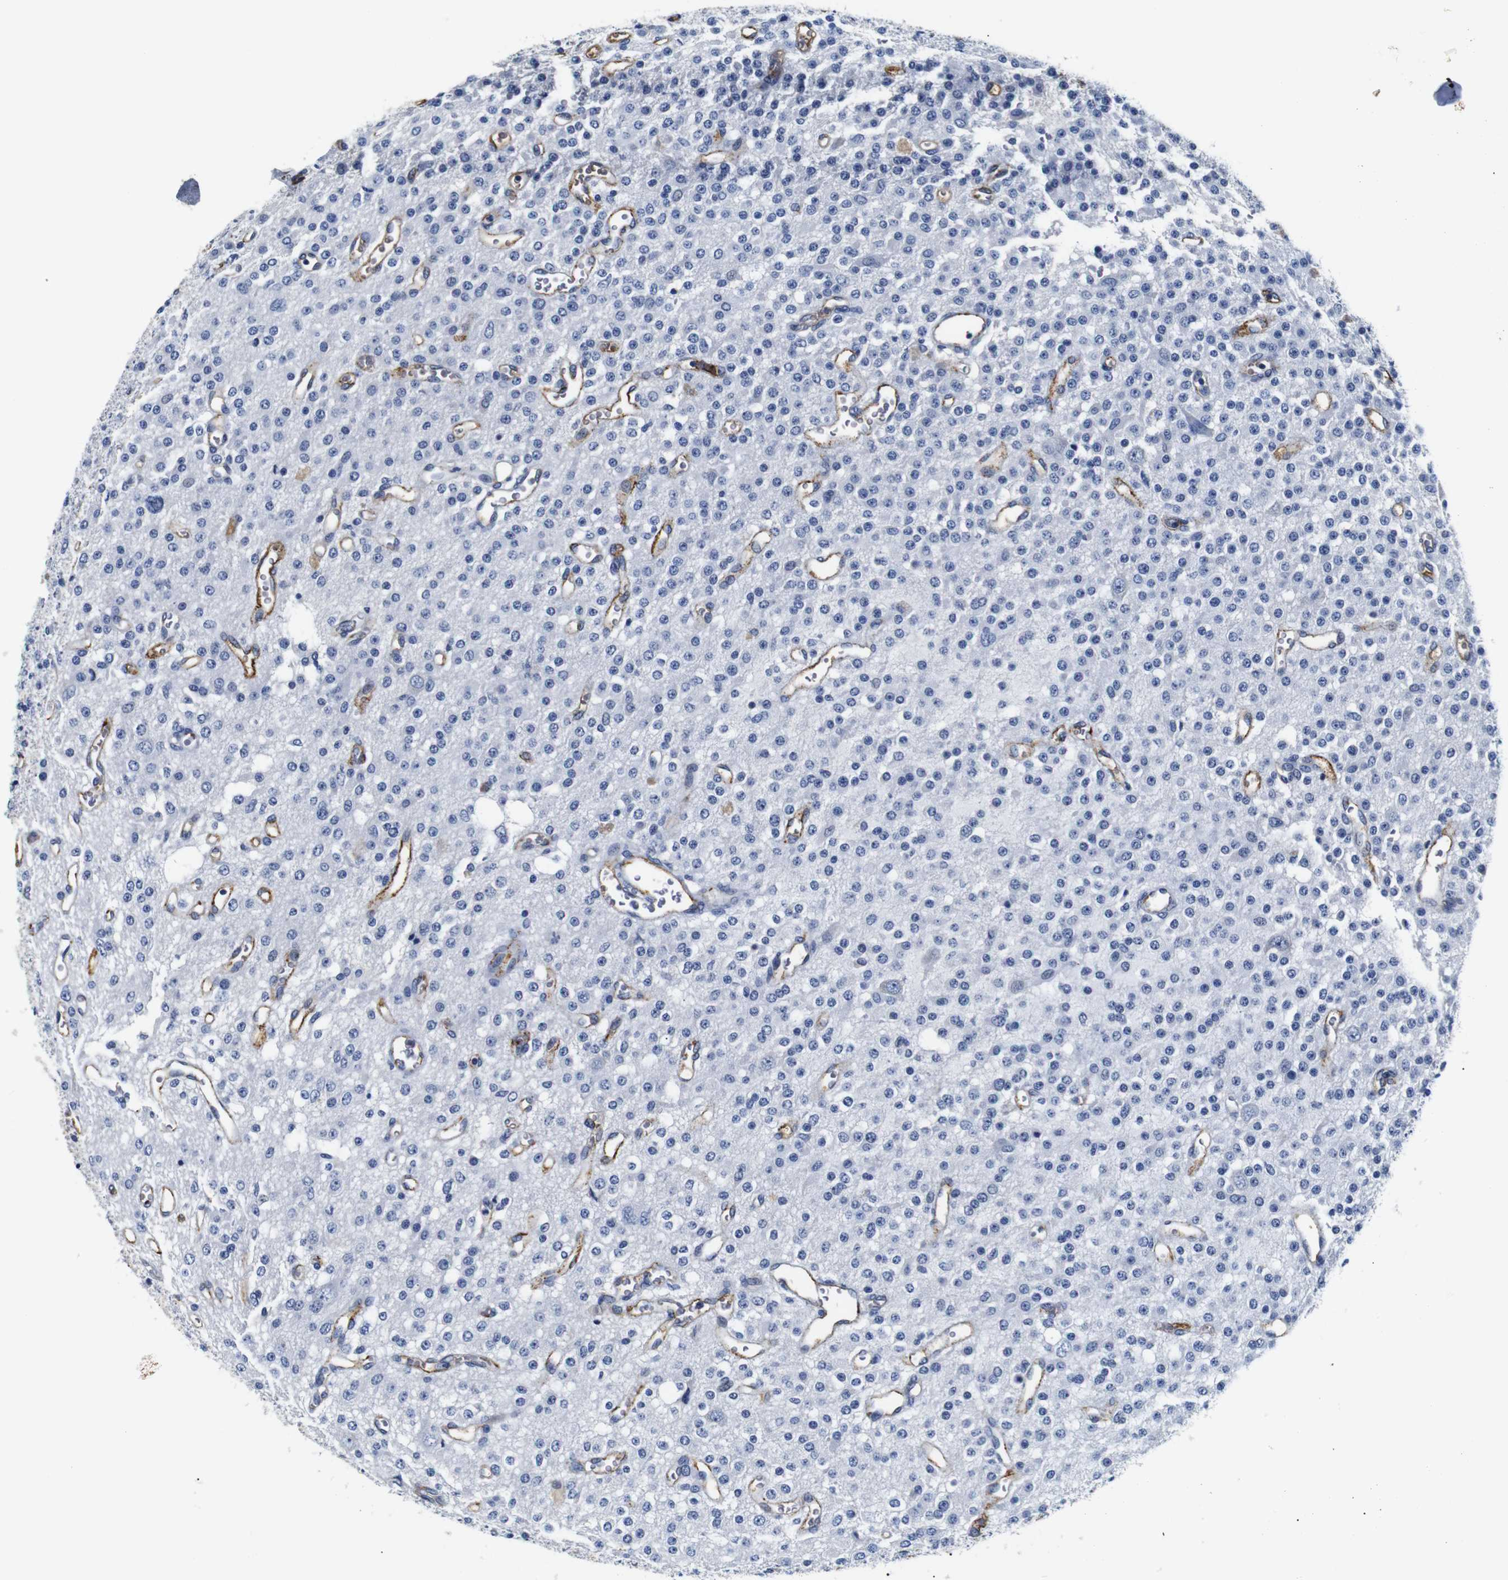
{"staining": {"intensity": "negative", "quantity": "none", "location": "none"}, "tissue": "glioma", "cell_type": "Tumor cells", "image_type": "cancer", "snomed": [{"axis": "morphology", "description": "Glioma, malignant, Low grade"}, {"axis": "topography", "description": "Brain"}], "caption": "Immunohistochemistry image of neoplastic tissue: human glioma stained with DAB (3,3'-diaminobenzidine) displays no significant protein staining in tumor cells.", "gene": "MUC4", "patient": {"sex": "male", "age": 38}}